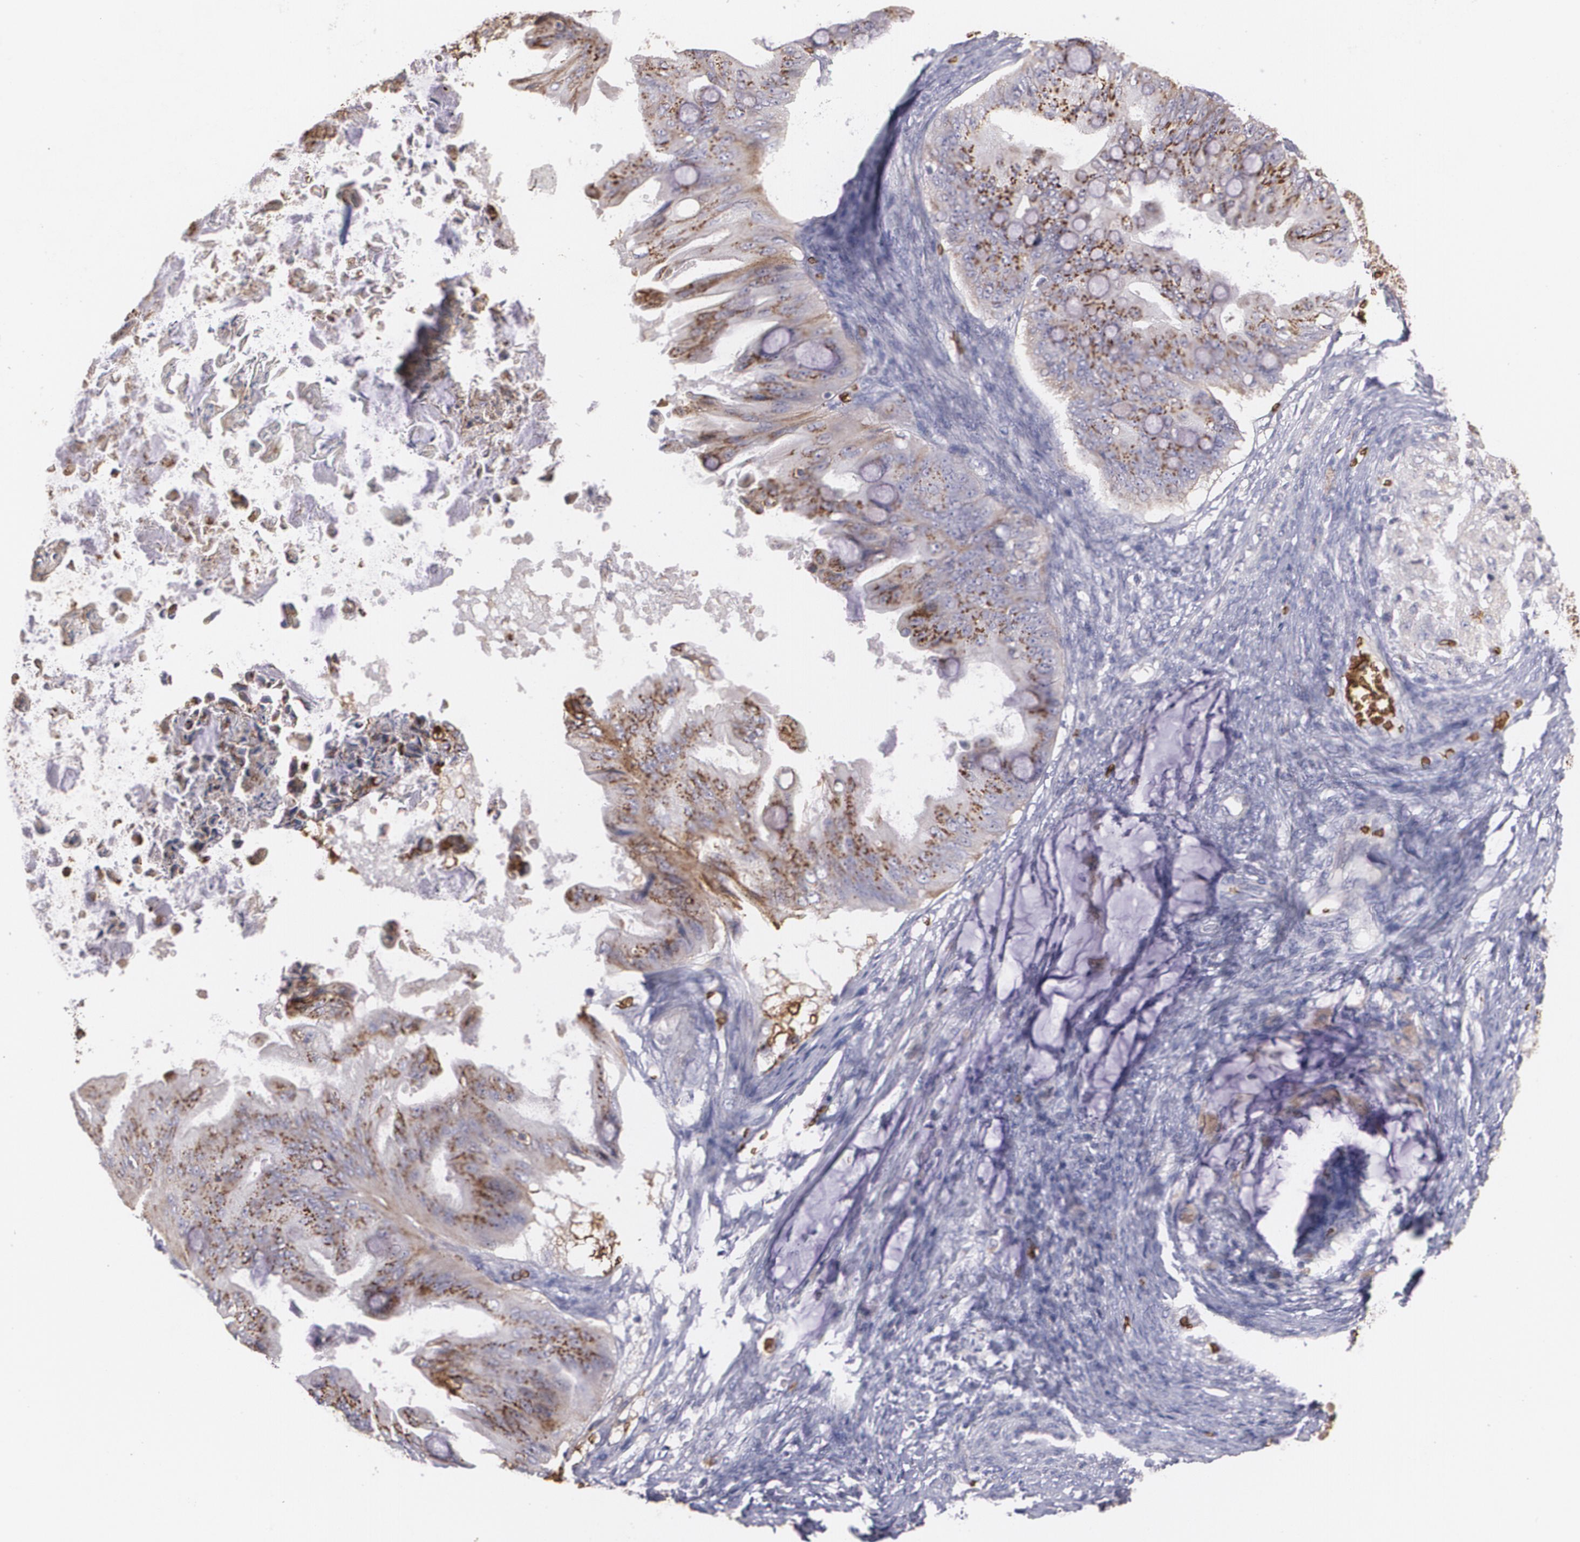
{"staining": {"intensity": "moderate", "quantity": ">75%", "location": "cytoplasmic/membranous"}, "tissue": "ovarian cancer", "cell_type": "Tumor cells", "image_type": "cancer", "snomed": [{"axis": "morphology", "description": "Cystadenocarcinoma, mucinous, NOS"}, {"axis": "topography", "description": "Ovary"}], "caption": "Immunohistochemical staining of ovarian cancer (mucinous cystadenocarcinoma) displays medium levels of moderate cytoplasmic/membranous protein expression in about >75% of tumor cells.", "gene": "SLC2A1", "patient": {"sex": "female", "age": 37}}